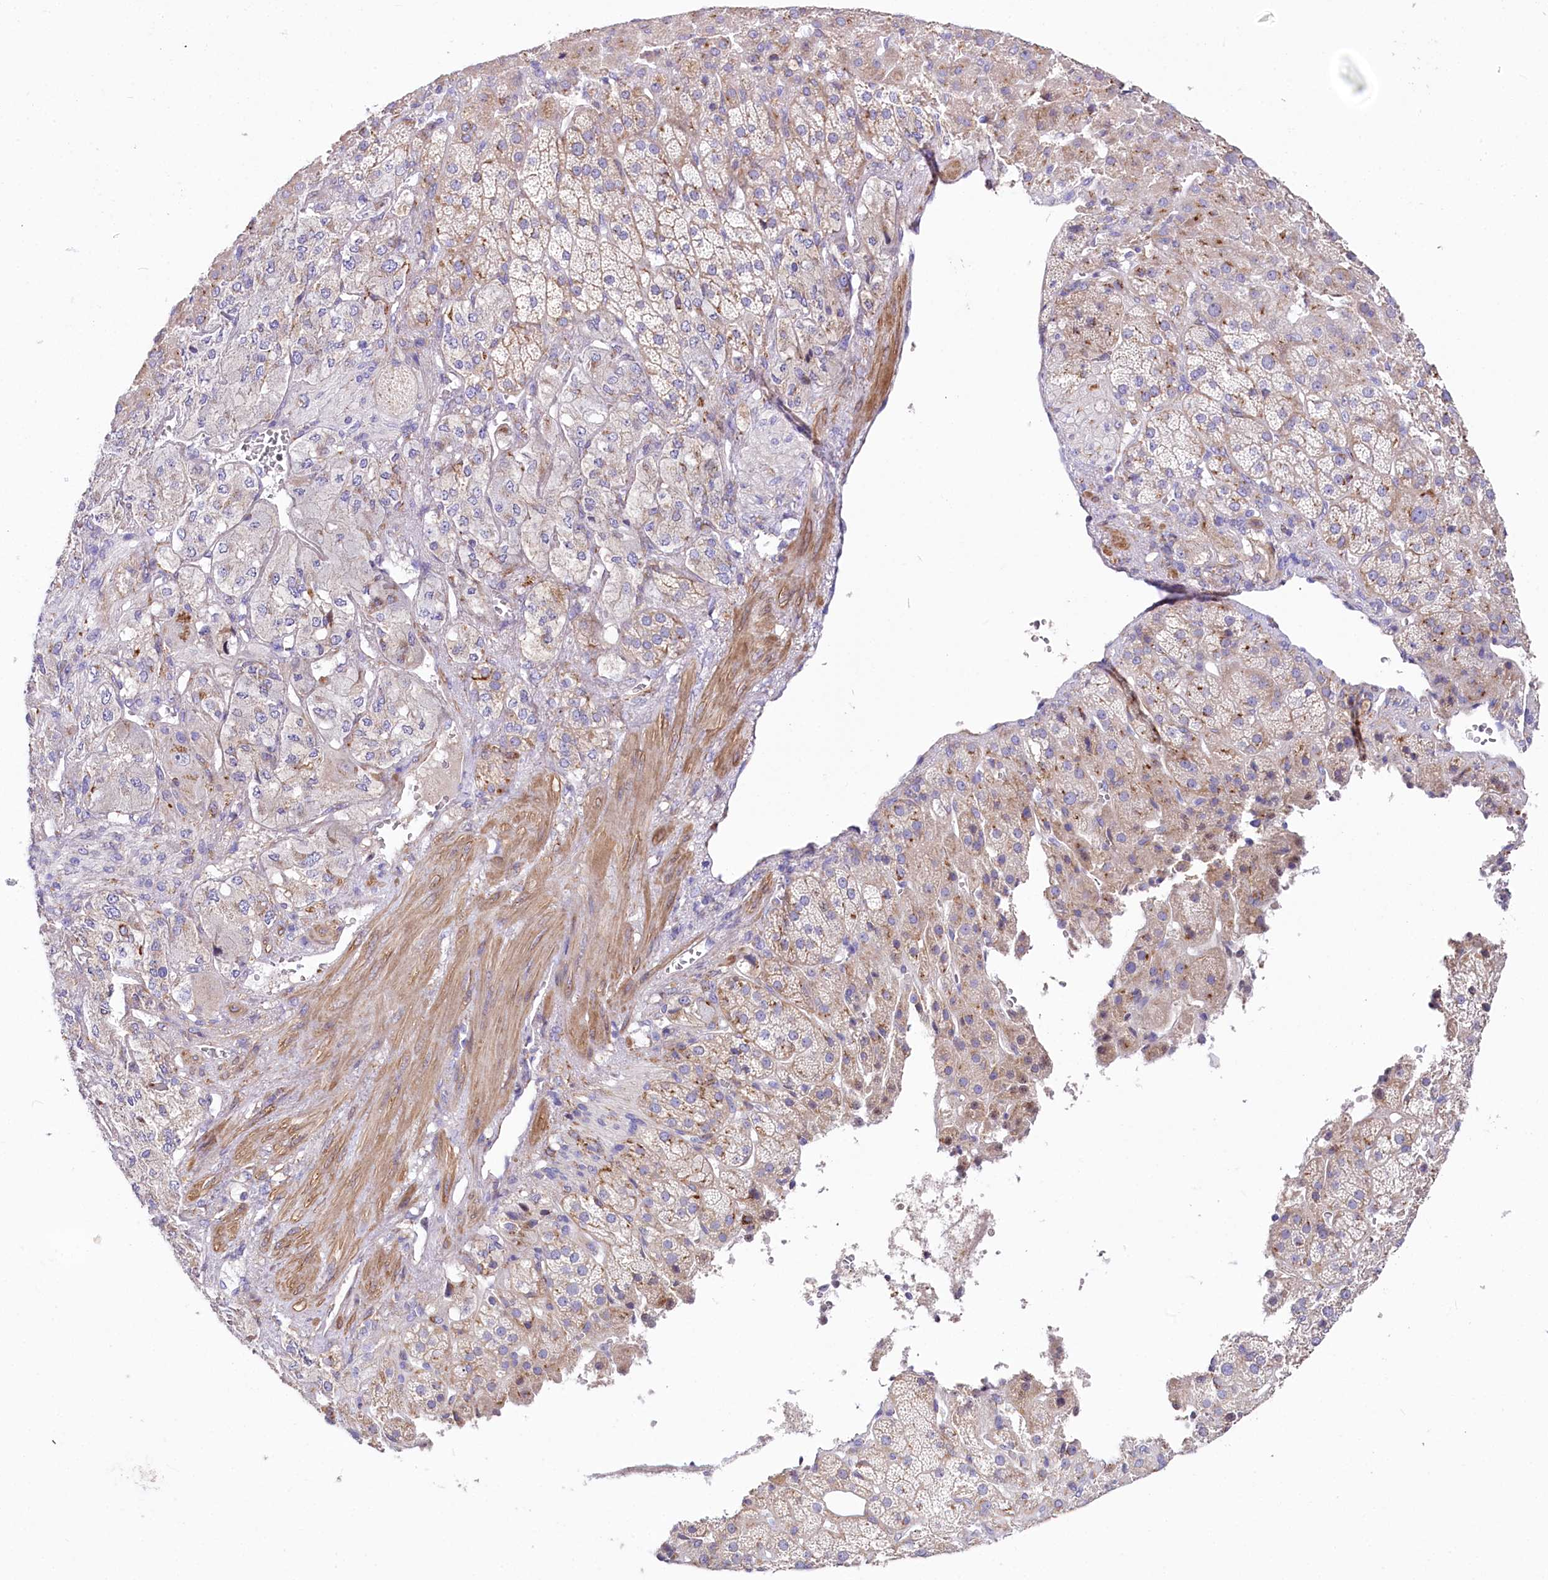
{"staining": {"intensity": "weak", "quantity": "25%-75%", "location": "cytoplasmic/membranous"}, "tissue": "adrenal gland", "cell_type": "Glandular cells", "image_type": "normal", "snomed": [{"axis": "morphology", "description": "Normal tissue, NOS"}, {"axis": "topography", "description": "Adrenal gland"}], "caption": "Human adrenal gland stained with a brown dye demonstrates weak cytoplasmic/membranous positive staining in about 25%-75% of glandular cells.", "gene": "STX6", "patient": {"sex": "female", "age": 57}}